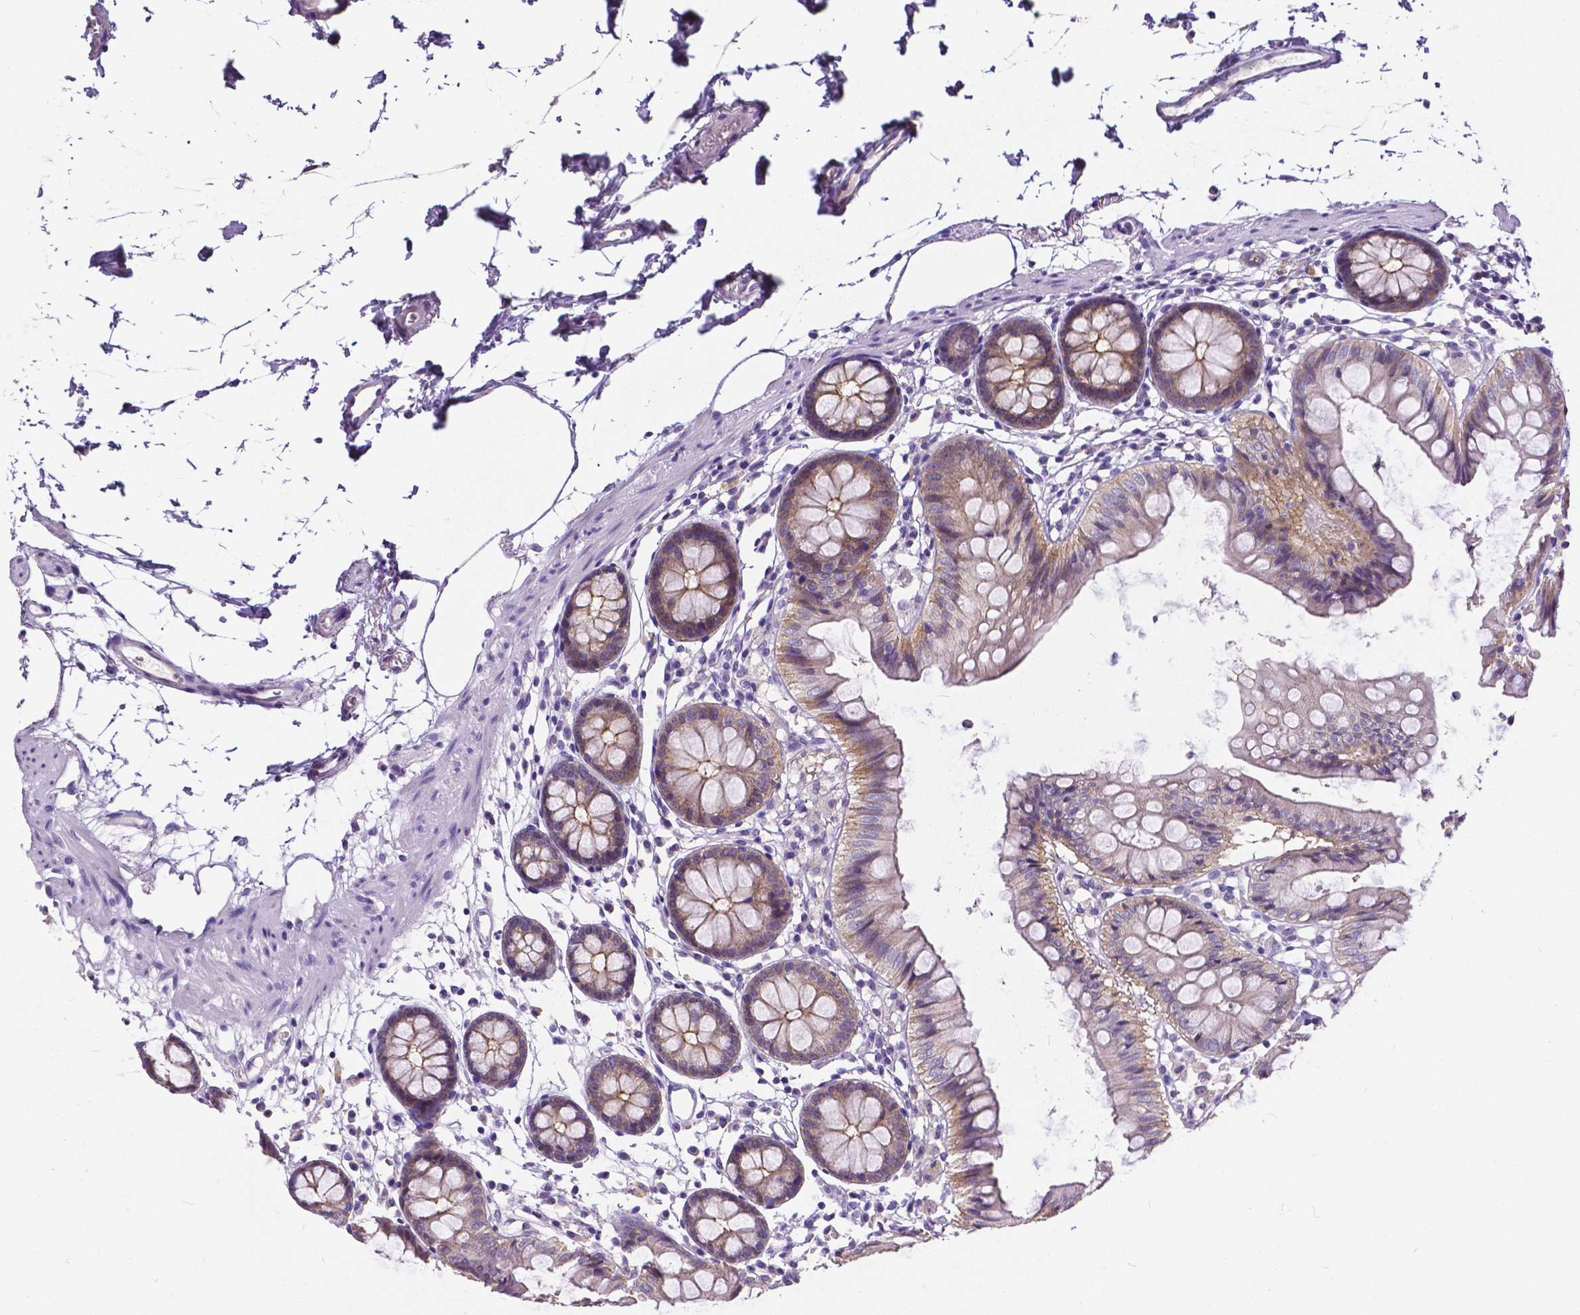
{"staining": {"intensity": "negative", "quantity": "none", "location": "none"}, "tissue": "colon", "cell_type": "Endothelial cells", "image_type": "normal", "snomed": [{"axis": "morphology", "description": "Normal tissue, NOS"}, {"axis": "topography", "description": "Colon"}], "caption": "A high-resolution histopathology image shows immunohistochemistry staining of unremarkable colon, which exhibits no significant positivity in endothelial cells. The staining was performed using DAB (3,3'-diaminobenzidine) to visualize the protein expression in brown, while the nuclei were stained in blue with hematoxylin (Magnification: 20x).", "gene": "OCLN", "patient": {"sex": "female", "age": 84}}